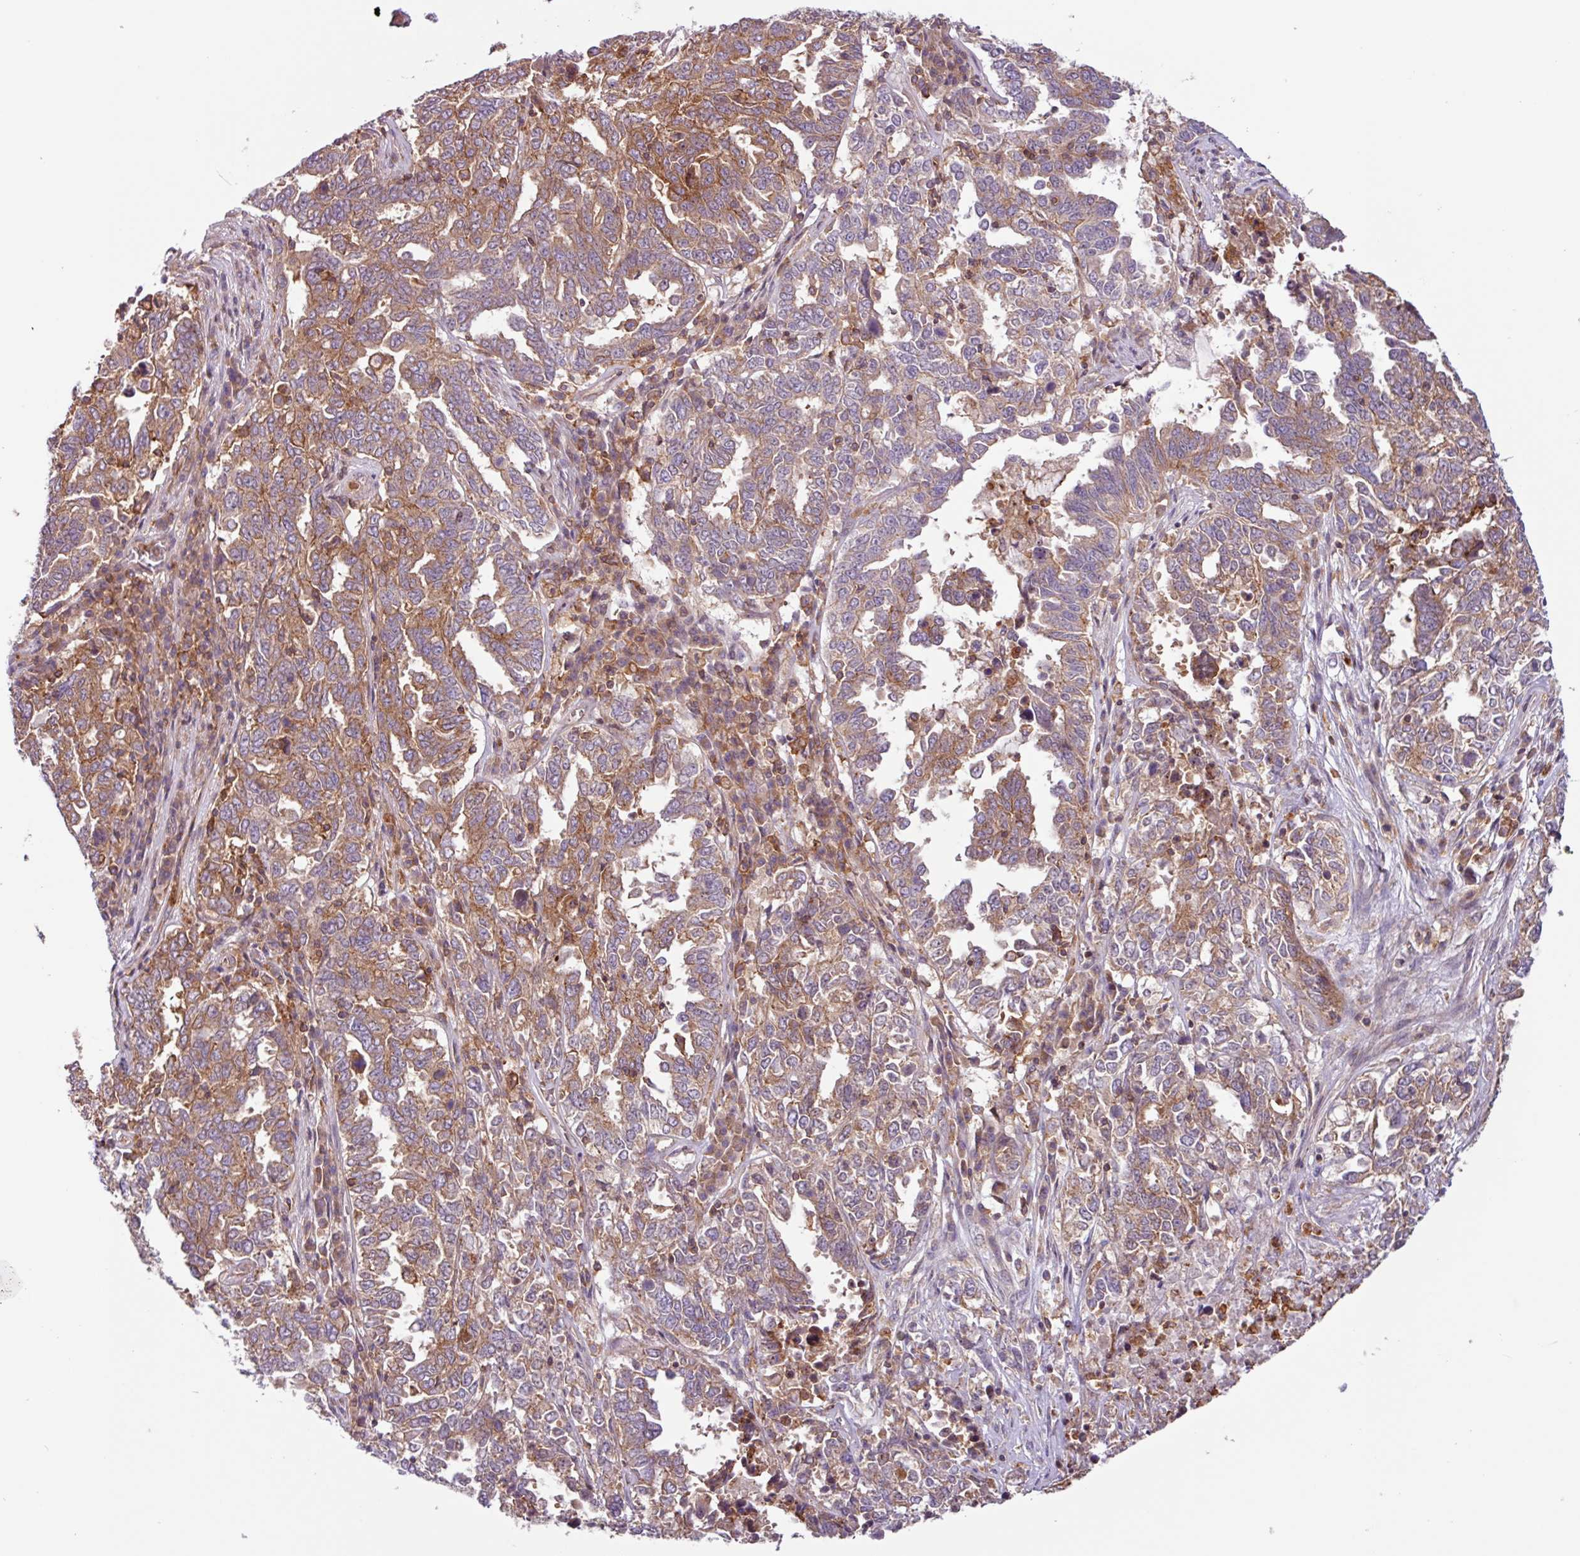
{"staining": {"intensity": "moderate", "quantity": ">75%", "location": "cytoplasmic/membranous"}, "tissue": "ovarian cancer", "cell_type": "Tumor cells", "image_type": "cancer", "snomed": [{"axis": "morphology", "description": "Carcinoma, endometroid"}, {"axis": "topography", "description": "Ovary"}], "caption": "About >75% of tumor cells in ovarian cancer display moderate cytoplasmic/membranous protein positivity as visualized by brown immunohistochemical staining.", "gene": "ACTR3", "patient": {"sex": "female", "age": 62}}